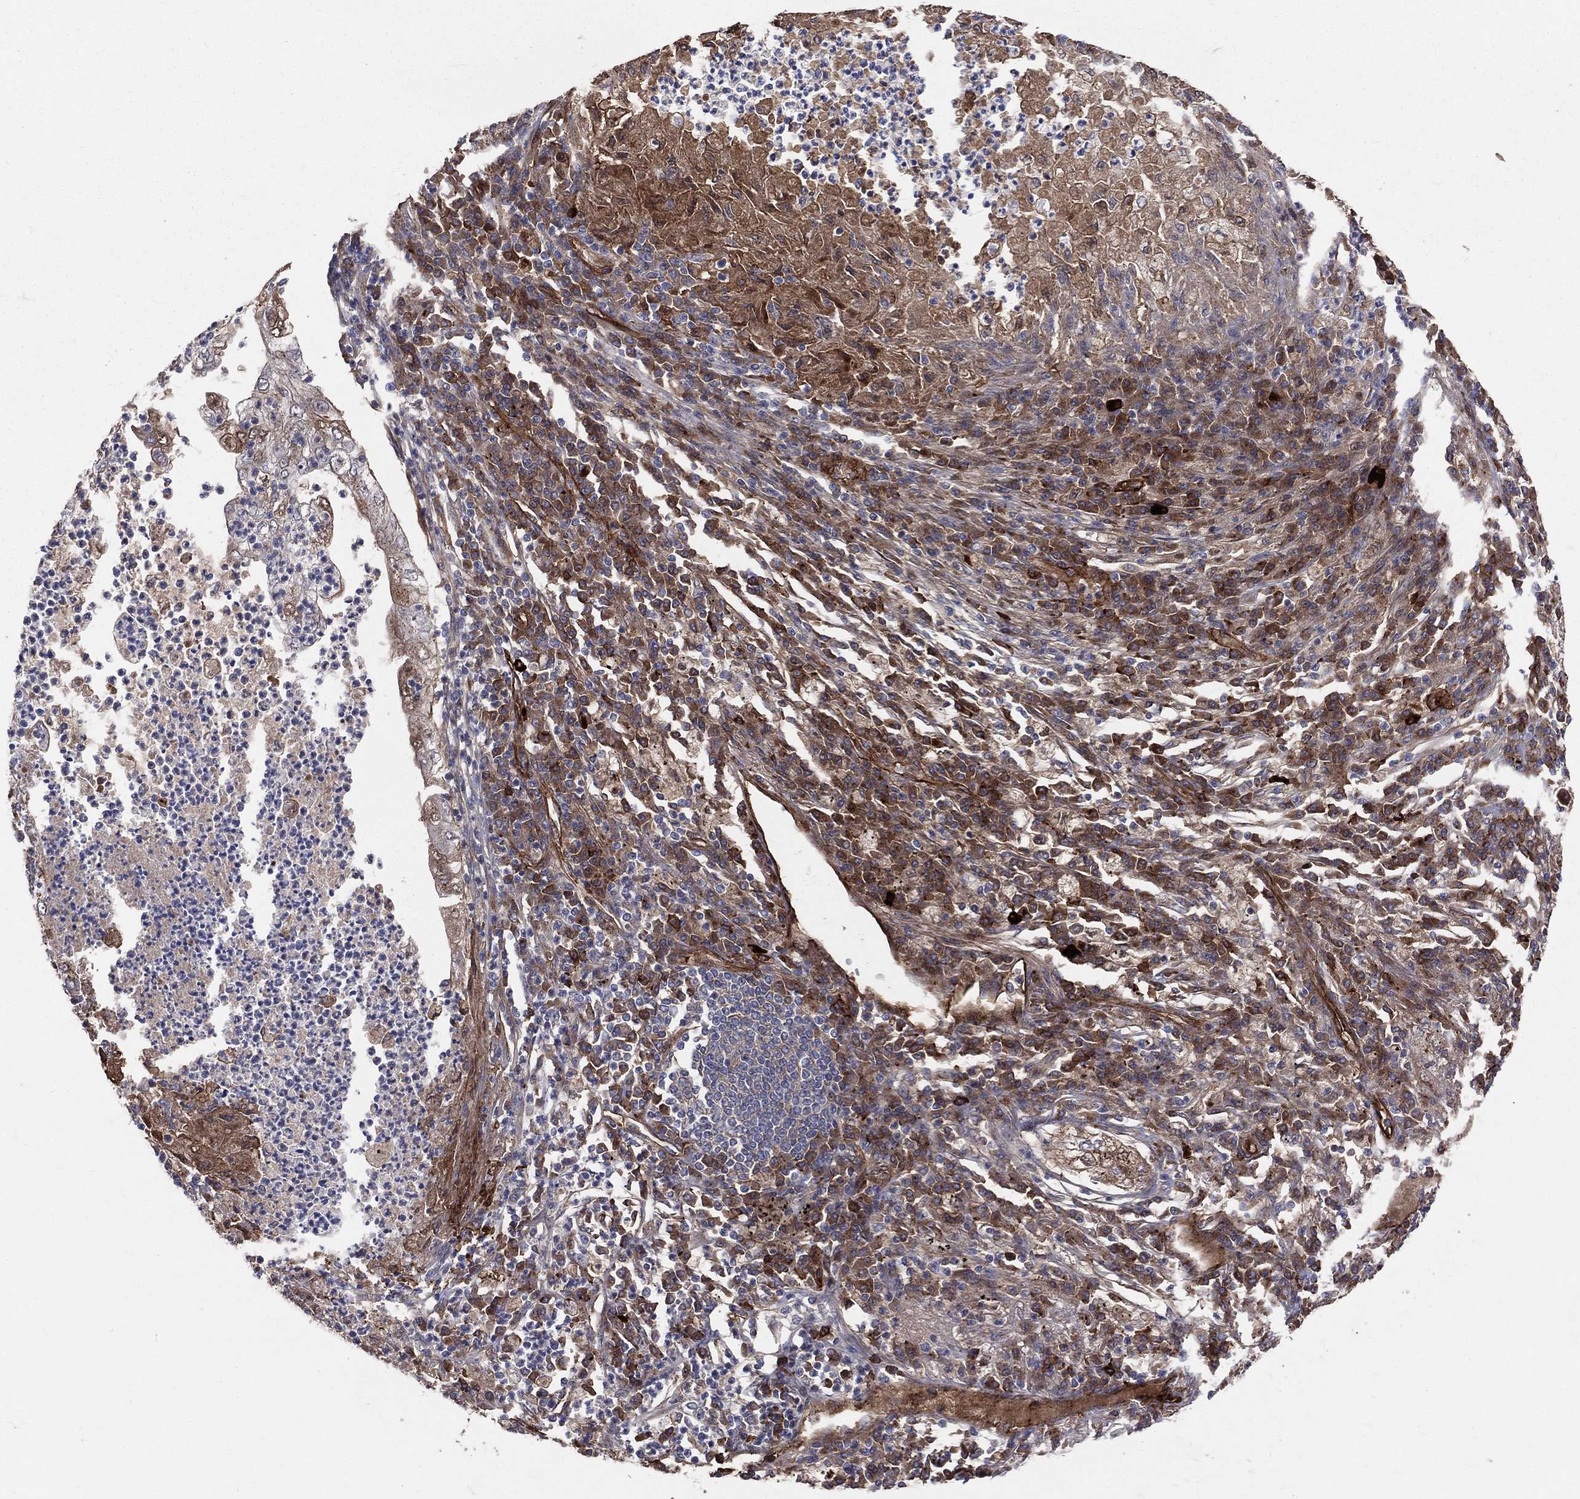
{"staining": {"intensity": "moderate", "quantity": ">75%", "location": "cytoplasmic/membranous"}, "tissue": "lung cancer", "cell_type": "Tumor cells", "image_type": "cancer", "snomed": [{"axis": "morphology", "description": "Adenocarcinoma, NOS"}, {"axis": "topography", "description": "Lung"}], "caption": "IHC histopathology image of human lung cancer (adenocarcinoma) stained for a protein (brown), which displays medium levels of moderate cytoplasmic/membranous positivity in about >75% of tumor cells.", "gene": "ENTPD1", "patient": {"sex": "female", "age": 73}}